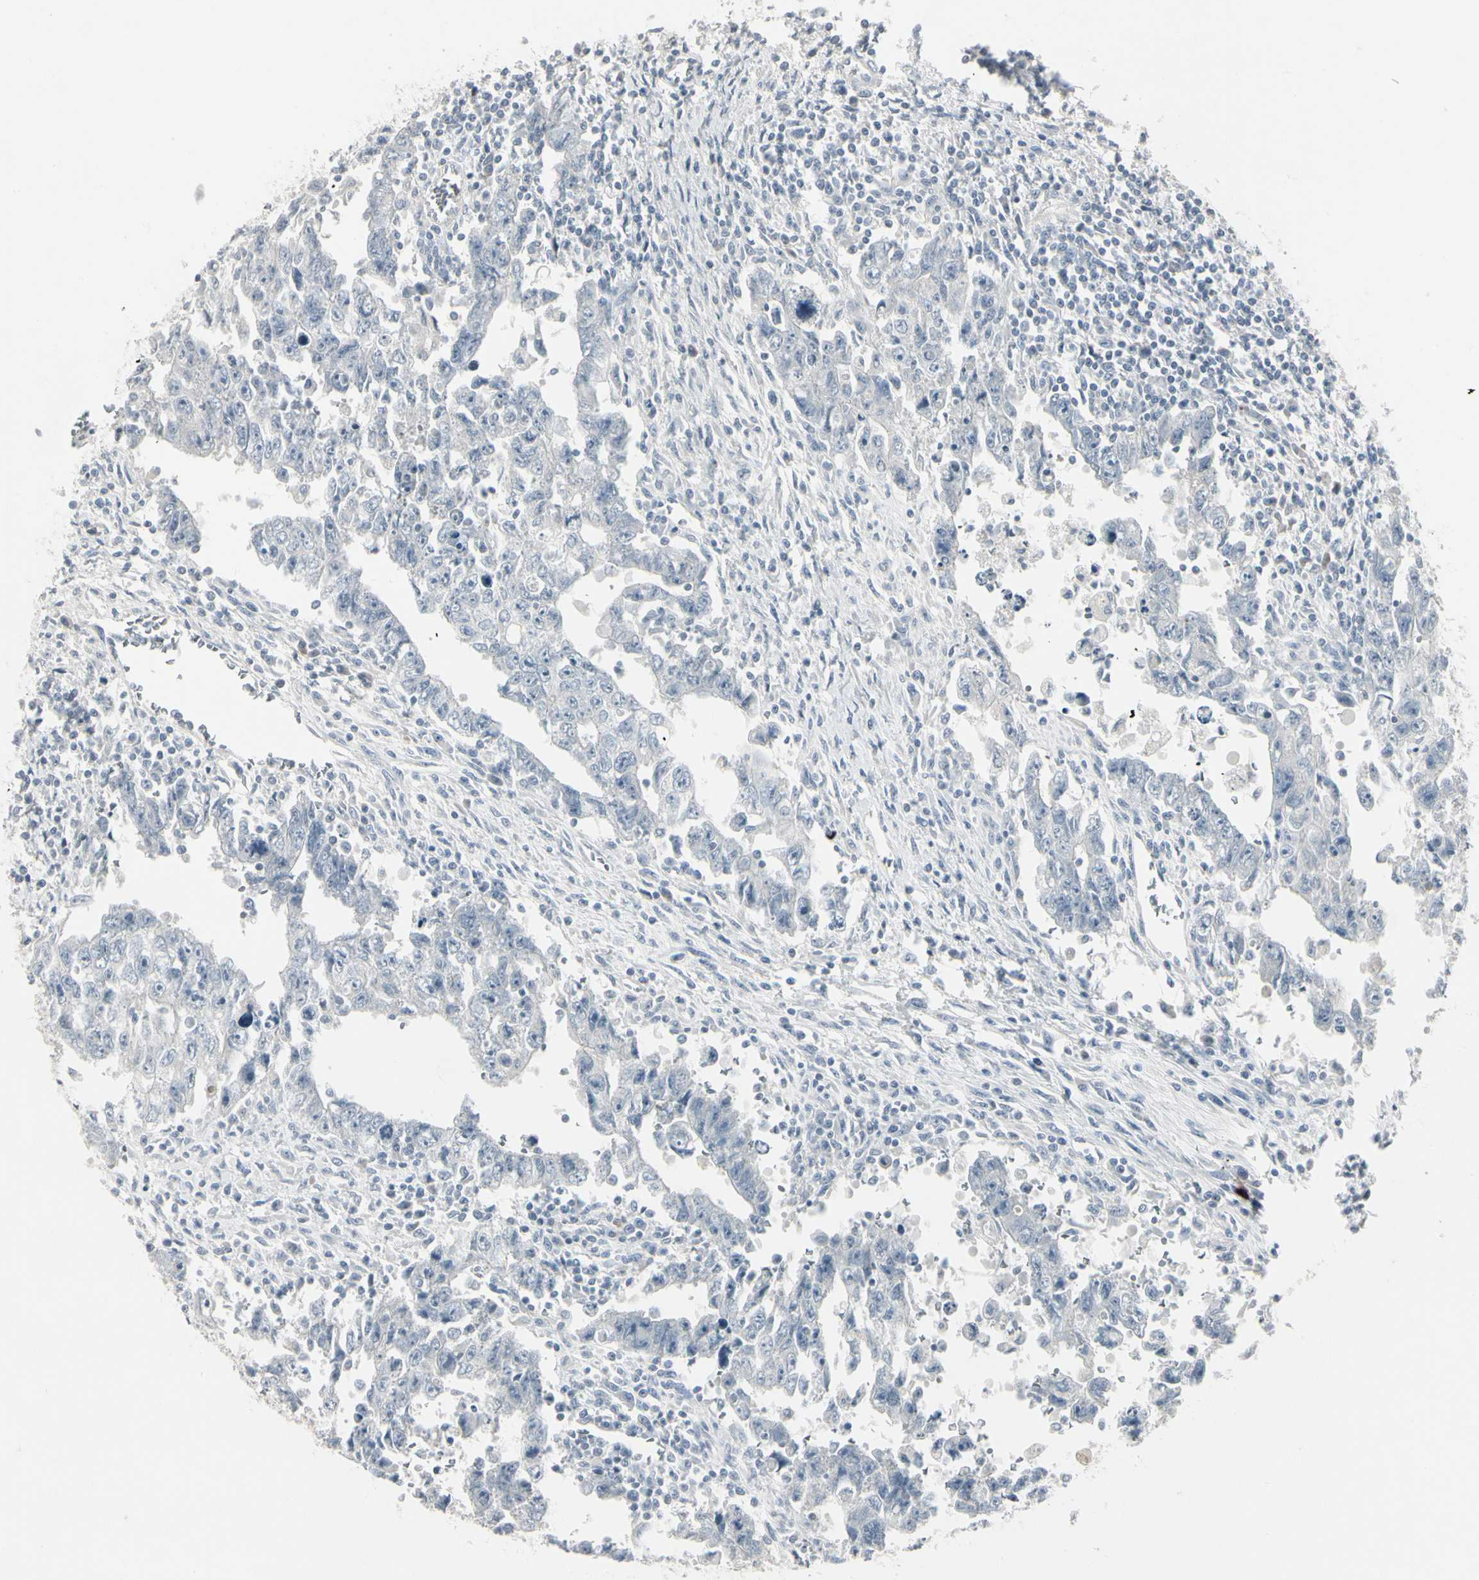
{"staining": {"intensity": "negative", "quantity": "none", "location": "none"}, "tissue": "testis cancer", "cell_type": "Tumor cells", "image_type": "cancer", "snomed": [{"axis": "morphology", "description": "Carcinoma, Embryonal, NOS"}, {"axis": "topography", "description": "Testis"}], "caption": "Testis cancer was stained to show a protein in brown. There is no significant staining in tumor cells.", "gene": "DMPK", "patient": {"sex": "male", "age": 28}}